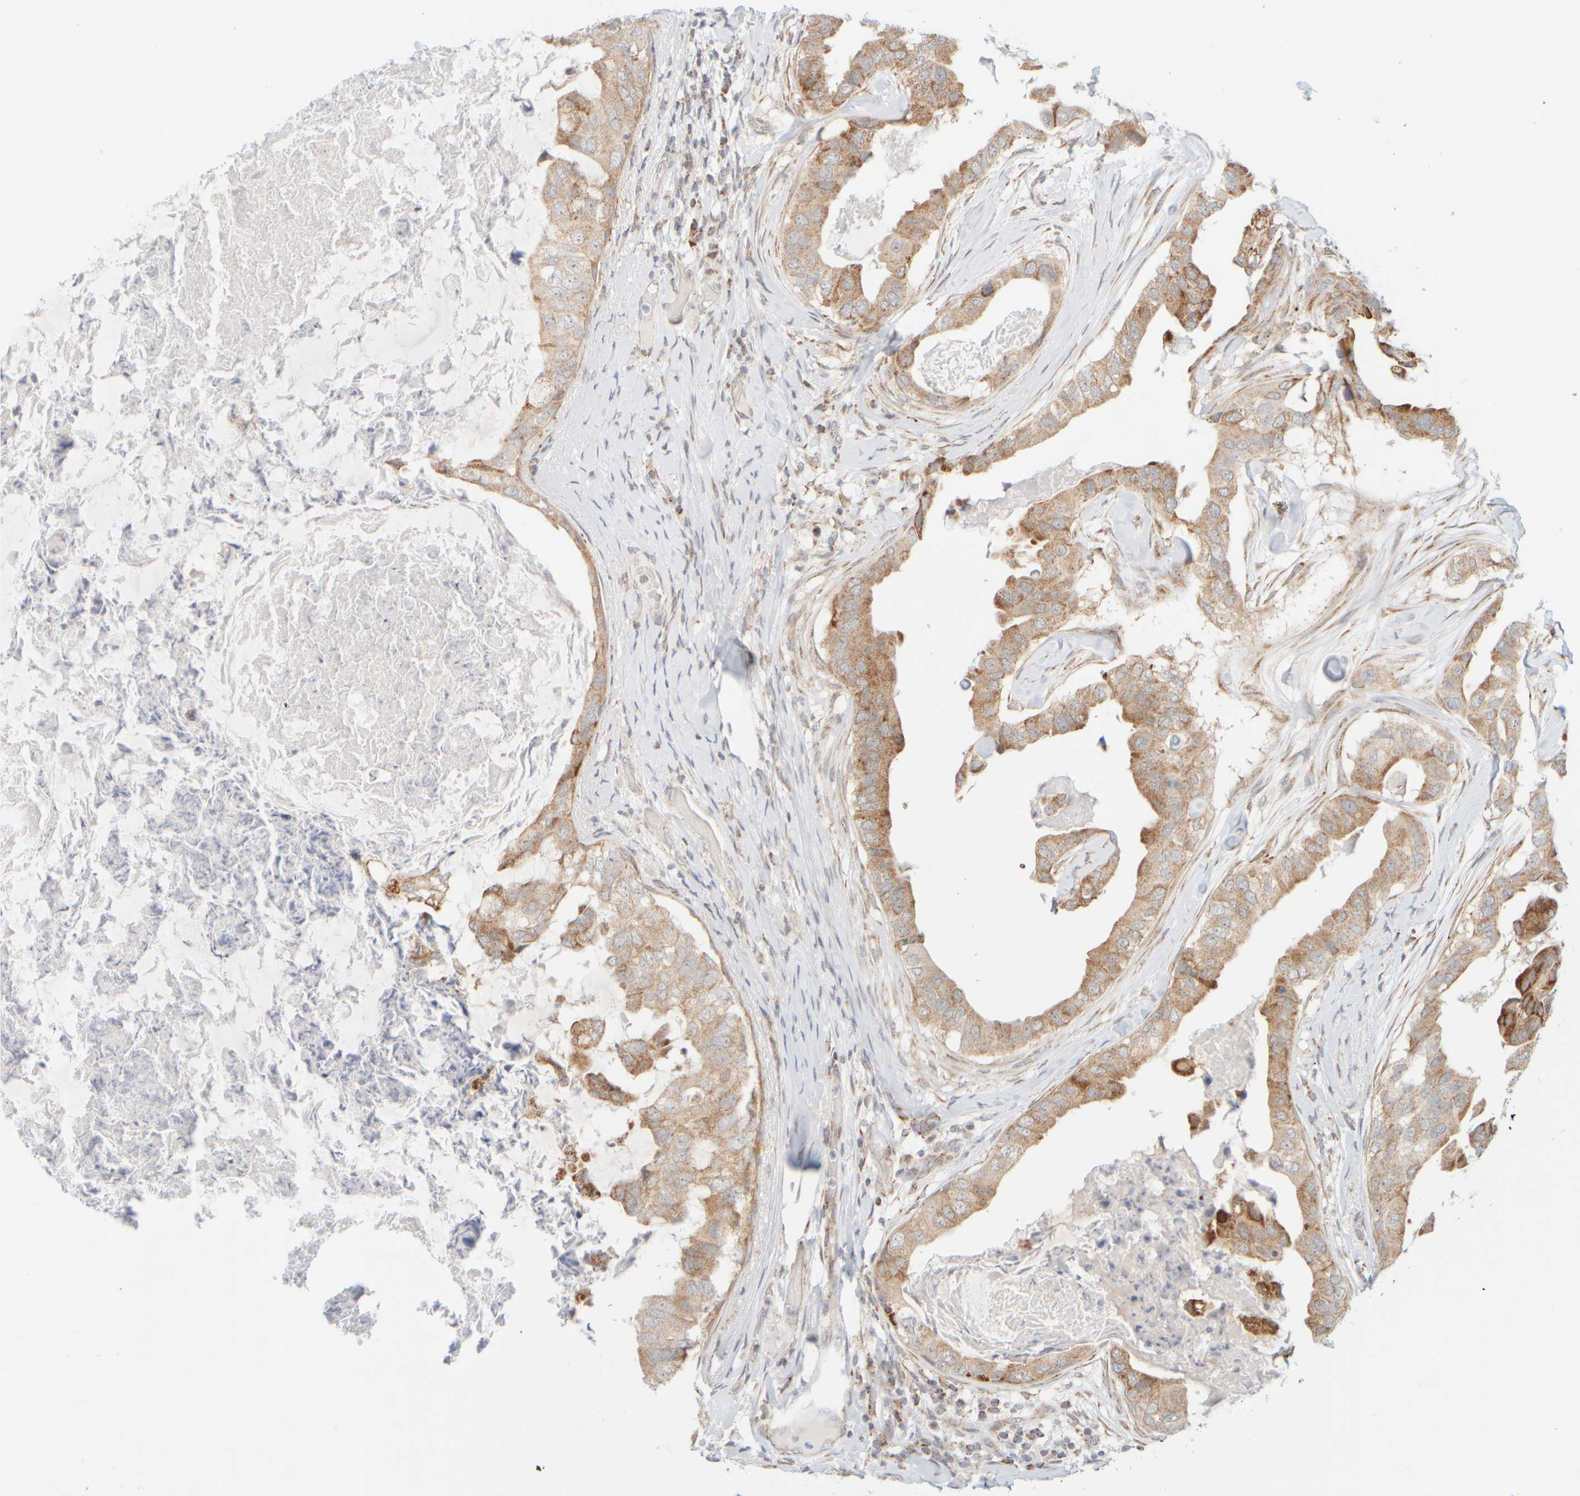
{"staining": {"intensity": "moderate", "quantity": ">75%", "location": "cytoplasmic/membranous"}, "tissue": "breast cancer", "cell_type": "Tumor cells", "image_type": "cancer", "snomed": [{"axis": "morphology", "description": "Duct carcinoma"}, {"axis": "topography", "description": "Breast"}], "caption": "Protein expression analysis of invasive ductal carcinoma (breast) exhibits moderate cytoplasmic/membranous expression in about >75% of tumor cells. (Brightfield microscopy of DAB IHC at high magnification).", "gene": "PPM1K", "patient": {"sex": "female", "age": 40}}